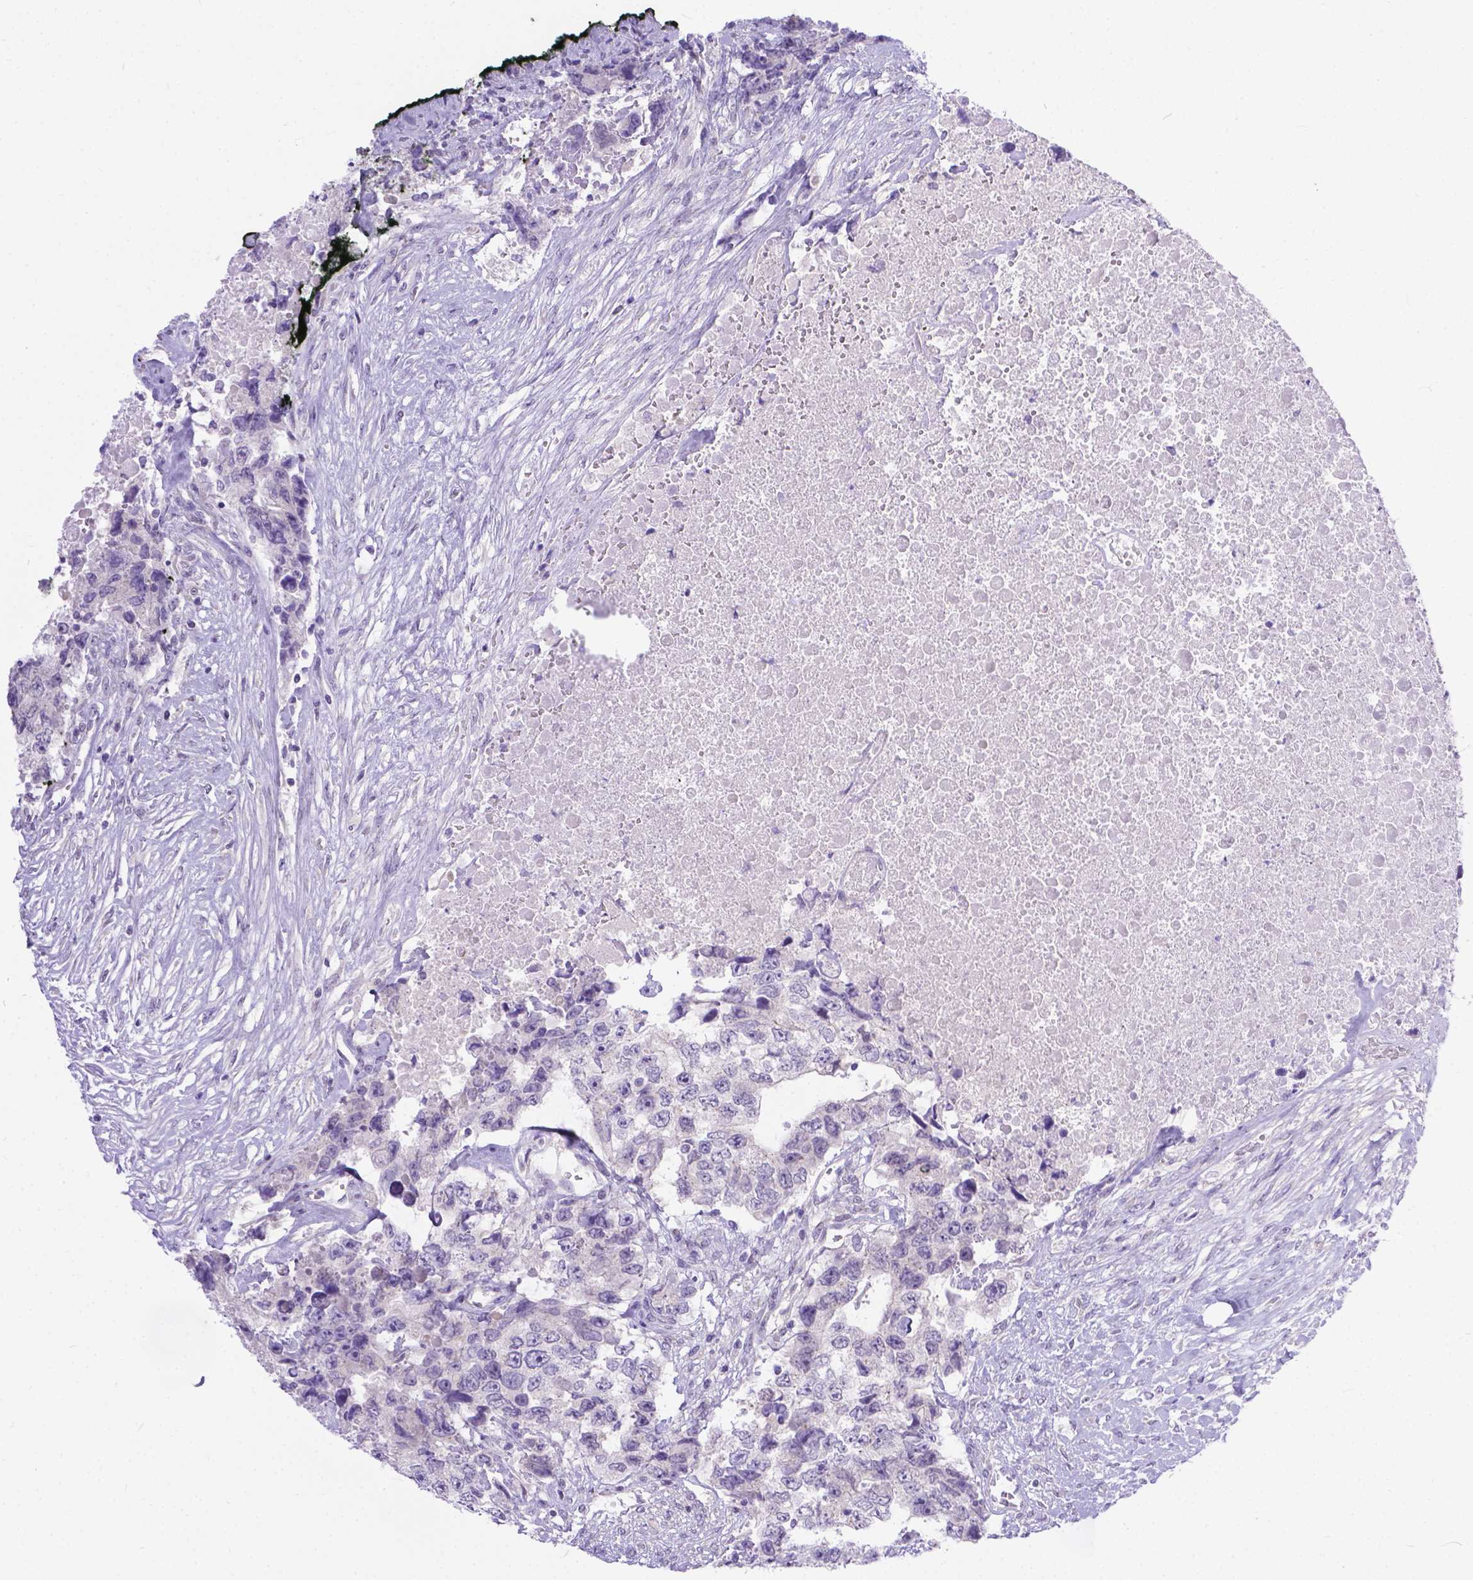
{"staining": {"intensity": "negative", "quantity": "none", "location": "none"}, "tissue": "testis cancer", "cell_type": "Tumor cells", "image_type": "cancer", "snomed": [{"axis": "morphology", "description": "Carcinoma, Embryonal, NOS"}, {"axis": "topography", "description": "Testis"}], "caption": "Immunohistochemical staining of testis cancer (embryonal carcinoma) shows no significant staining in tumor cells. Nuclei are stained in blue.", "gene": "TTLL6", "patient": {"sex": "male", "age": 24}}